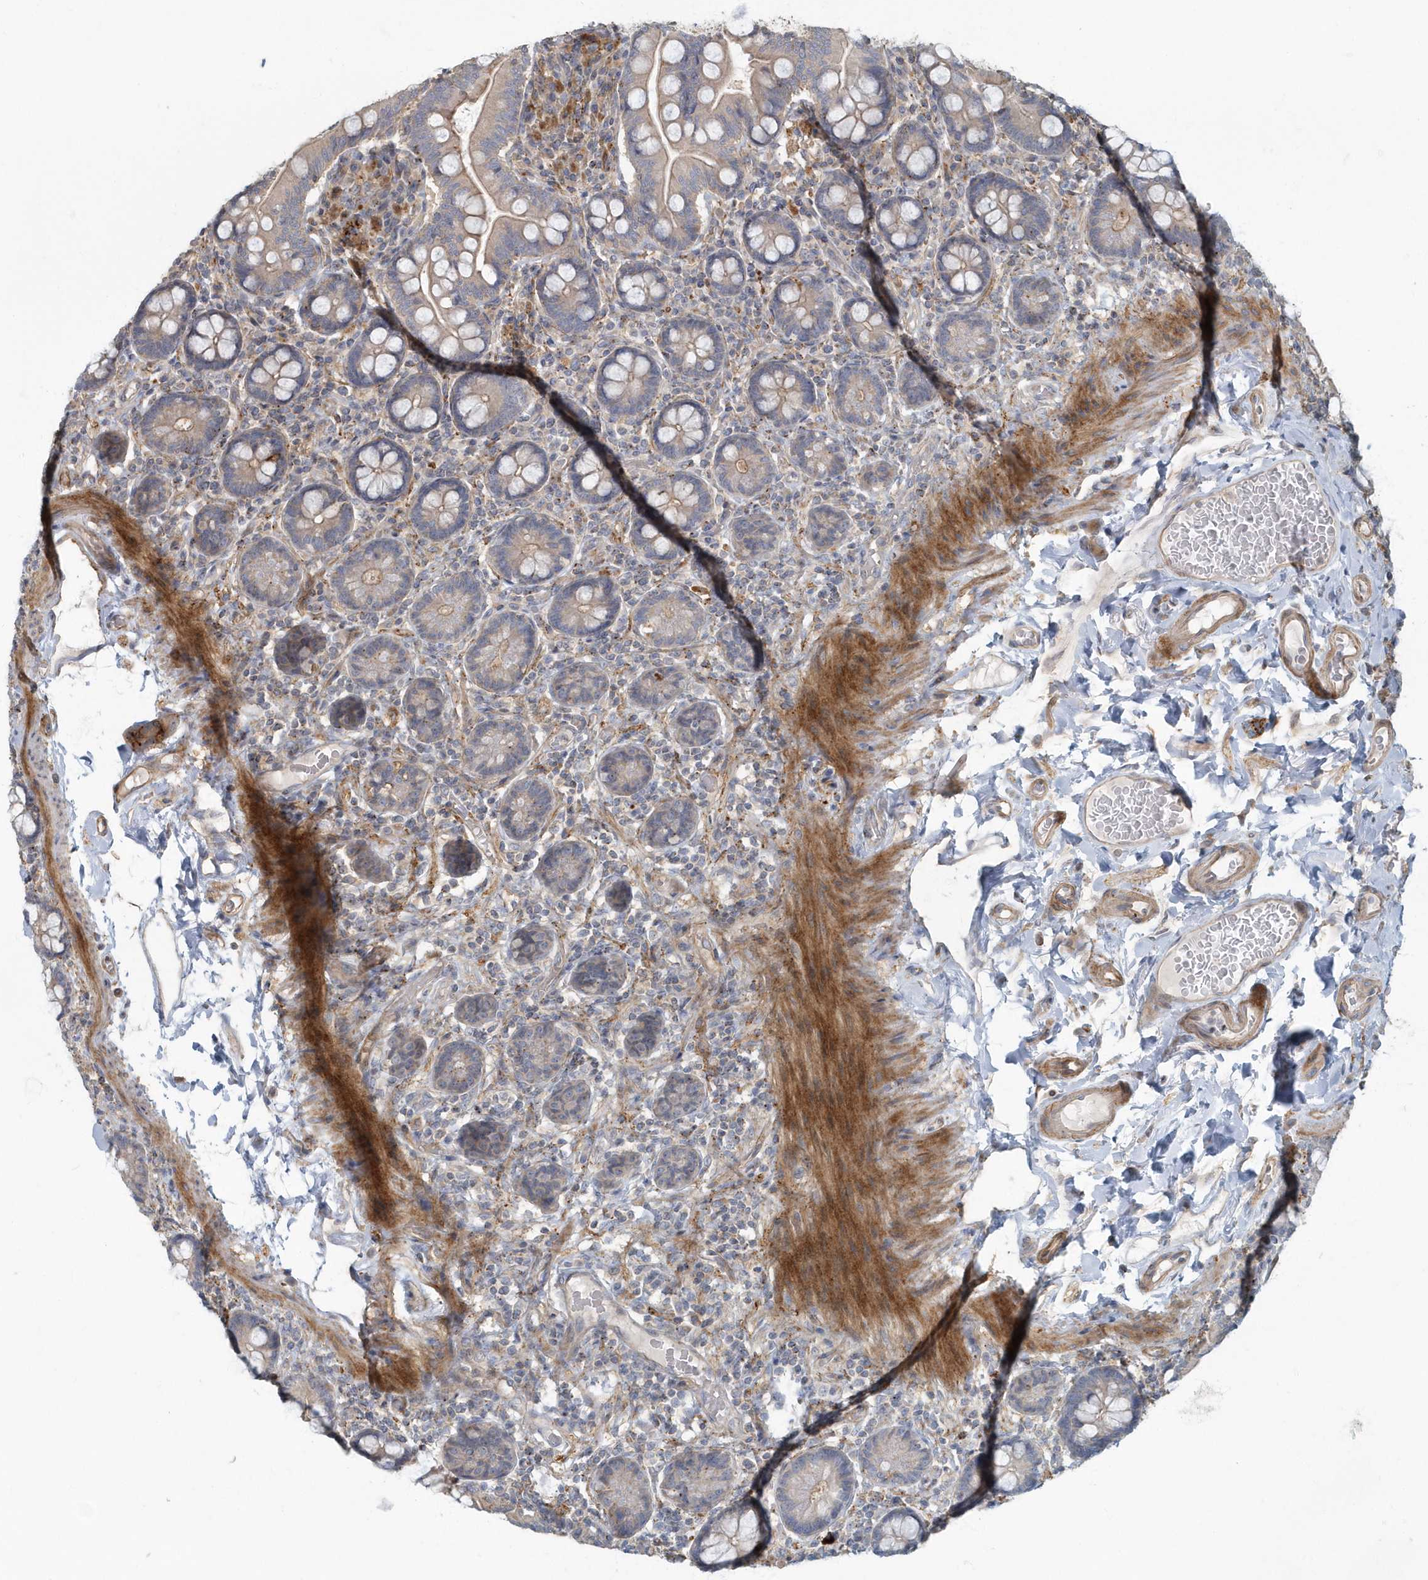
{"staining": {"intensity": "weak", "quantity": "25%-75%", "location": "cytoplasmic/membranous"}, "tissue": "small intestine", "cell_type": "Glandular cells", "image_type": "normal", "snomed": [{"axis": "morphology", "description": "Normal tissue, NOS"}, {"axis": "topography", "description": "Small intestine"}], "caption": "Weak cytoplasmic/membranous positivity for a protein is appreciated in approximately 25%-75% of glandular cells of unremarkable small intestine using IHC.", "gene": "ARHGEF38", "patient": {"sex": "female", "age": 64}}